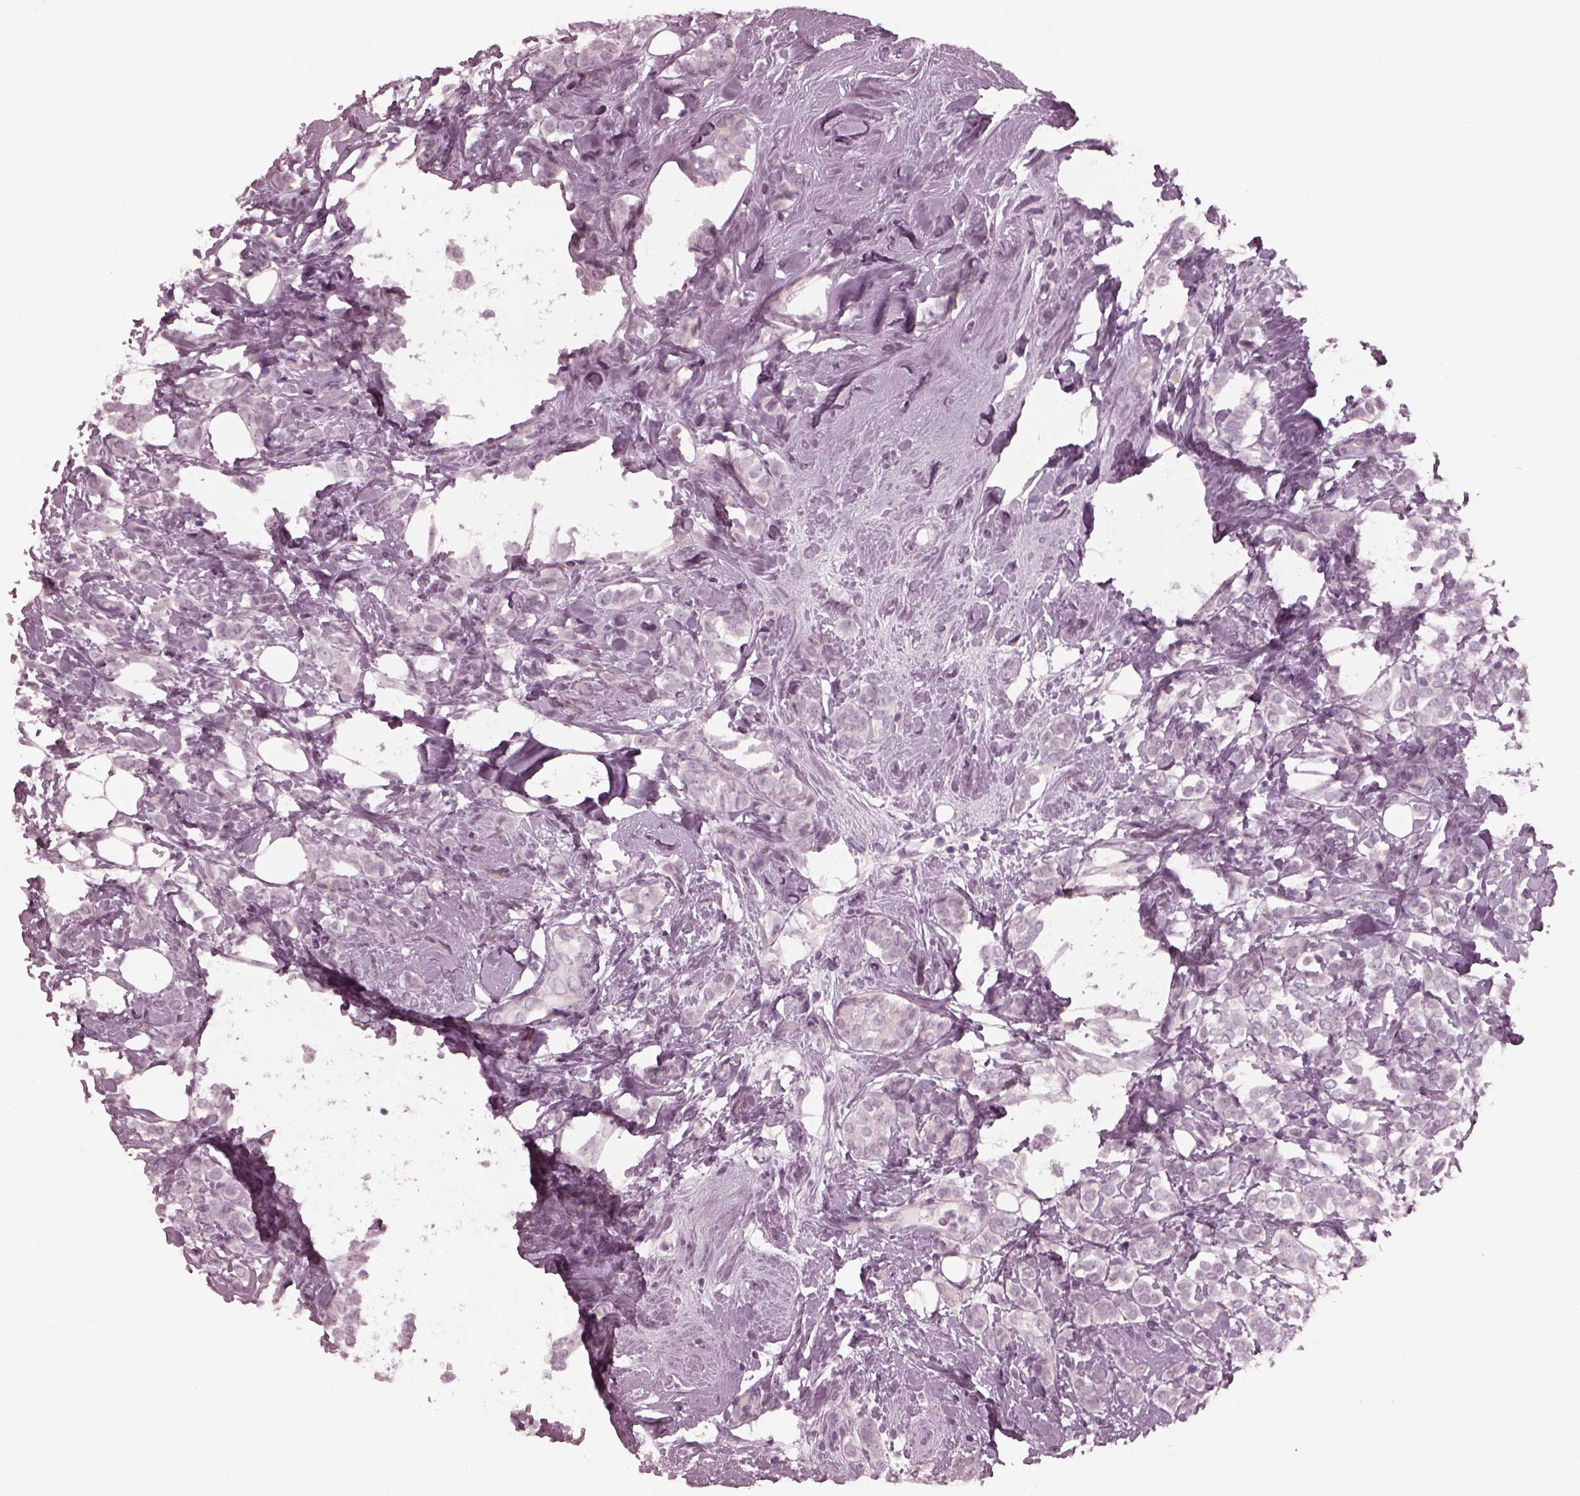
{"staining": {"intensity": "negative", "quantity": "none", "location": "none"}, "tissue": "breast cancer", "cell_type": "Tumor cells", "image_type": "cancer", "snomed": [{"axis": "morphology", "description": "Lobular carcinoma"}, {"axis": "topography", "description": "Breast"}], "caption": "An IHC histopathology image of breast cancer is shown. There is no staining in tumor cells of breast cancer.", "gene": "YY2", "patient": {"sex": "female", "age": 49}}